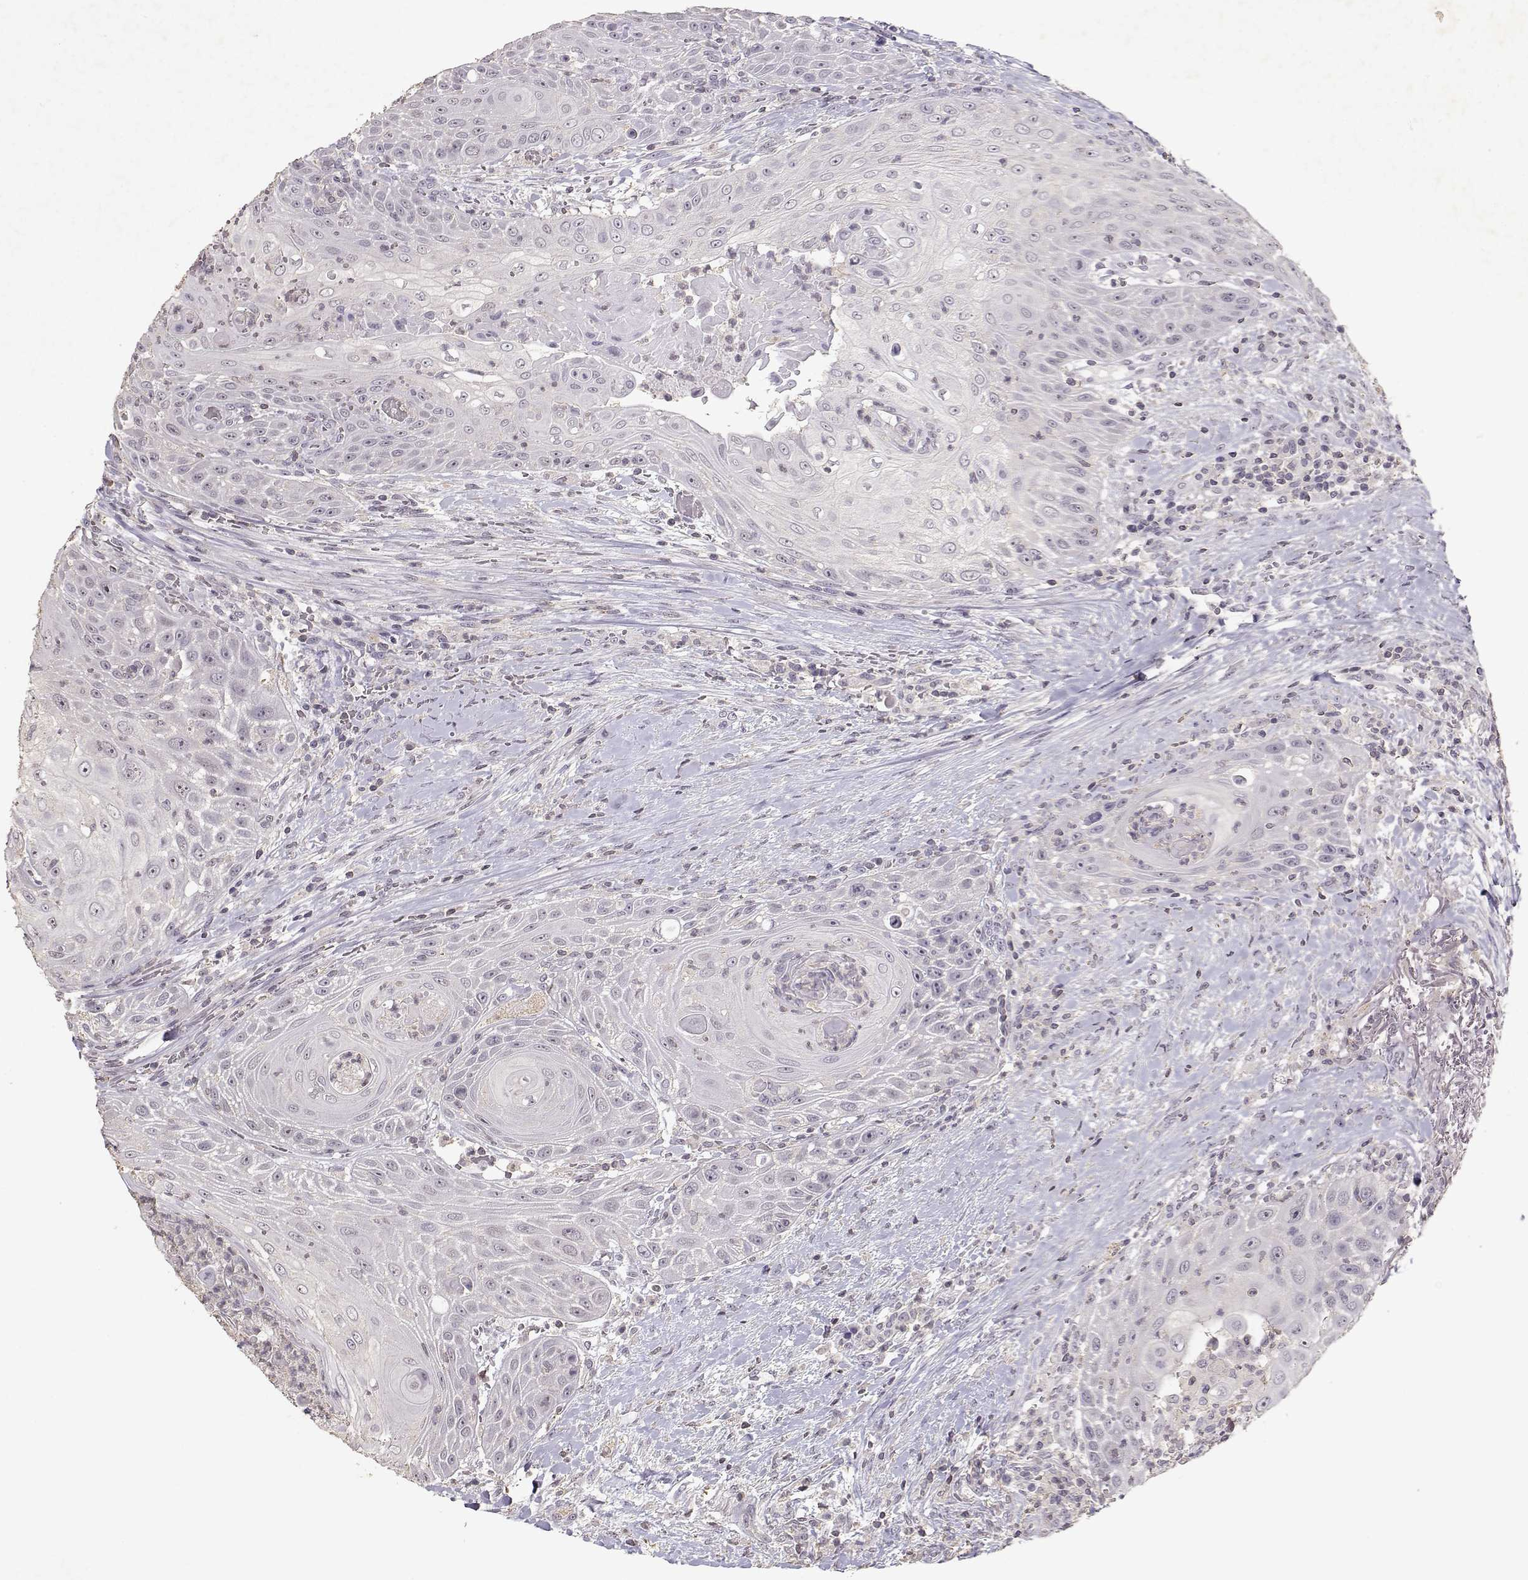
{"staining": {"intensity": "negative", "quantity": "none", "location": "none"}, "tissue": "head and neck cancer", "cell_type": "Tumor cells", "image_type": "cancer", "snomed": [{"axis": "morphology", "description": "Squamous cell carcinoma, NOS"}, {"axis": "topography", "description": "Head-Neck"}], "caption": "This is an immunohistochemistry histopathology image of squamous cell carcinoma (head and neck). There is no expression in tumor cells.", "gene": "UROC1", "patient": {"sex": "male", "age": 69}}